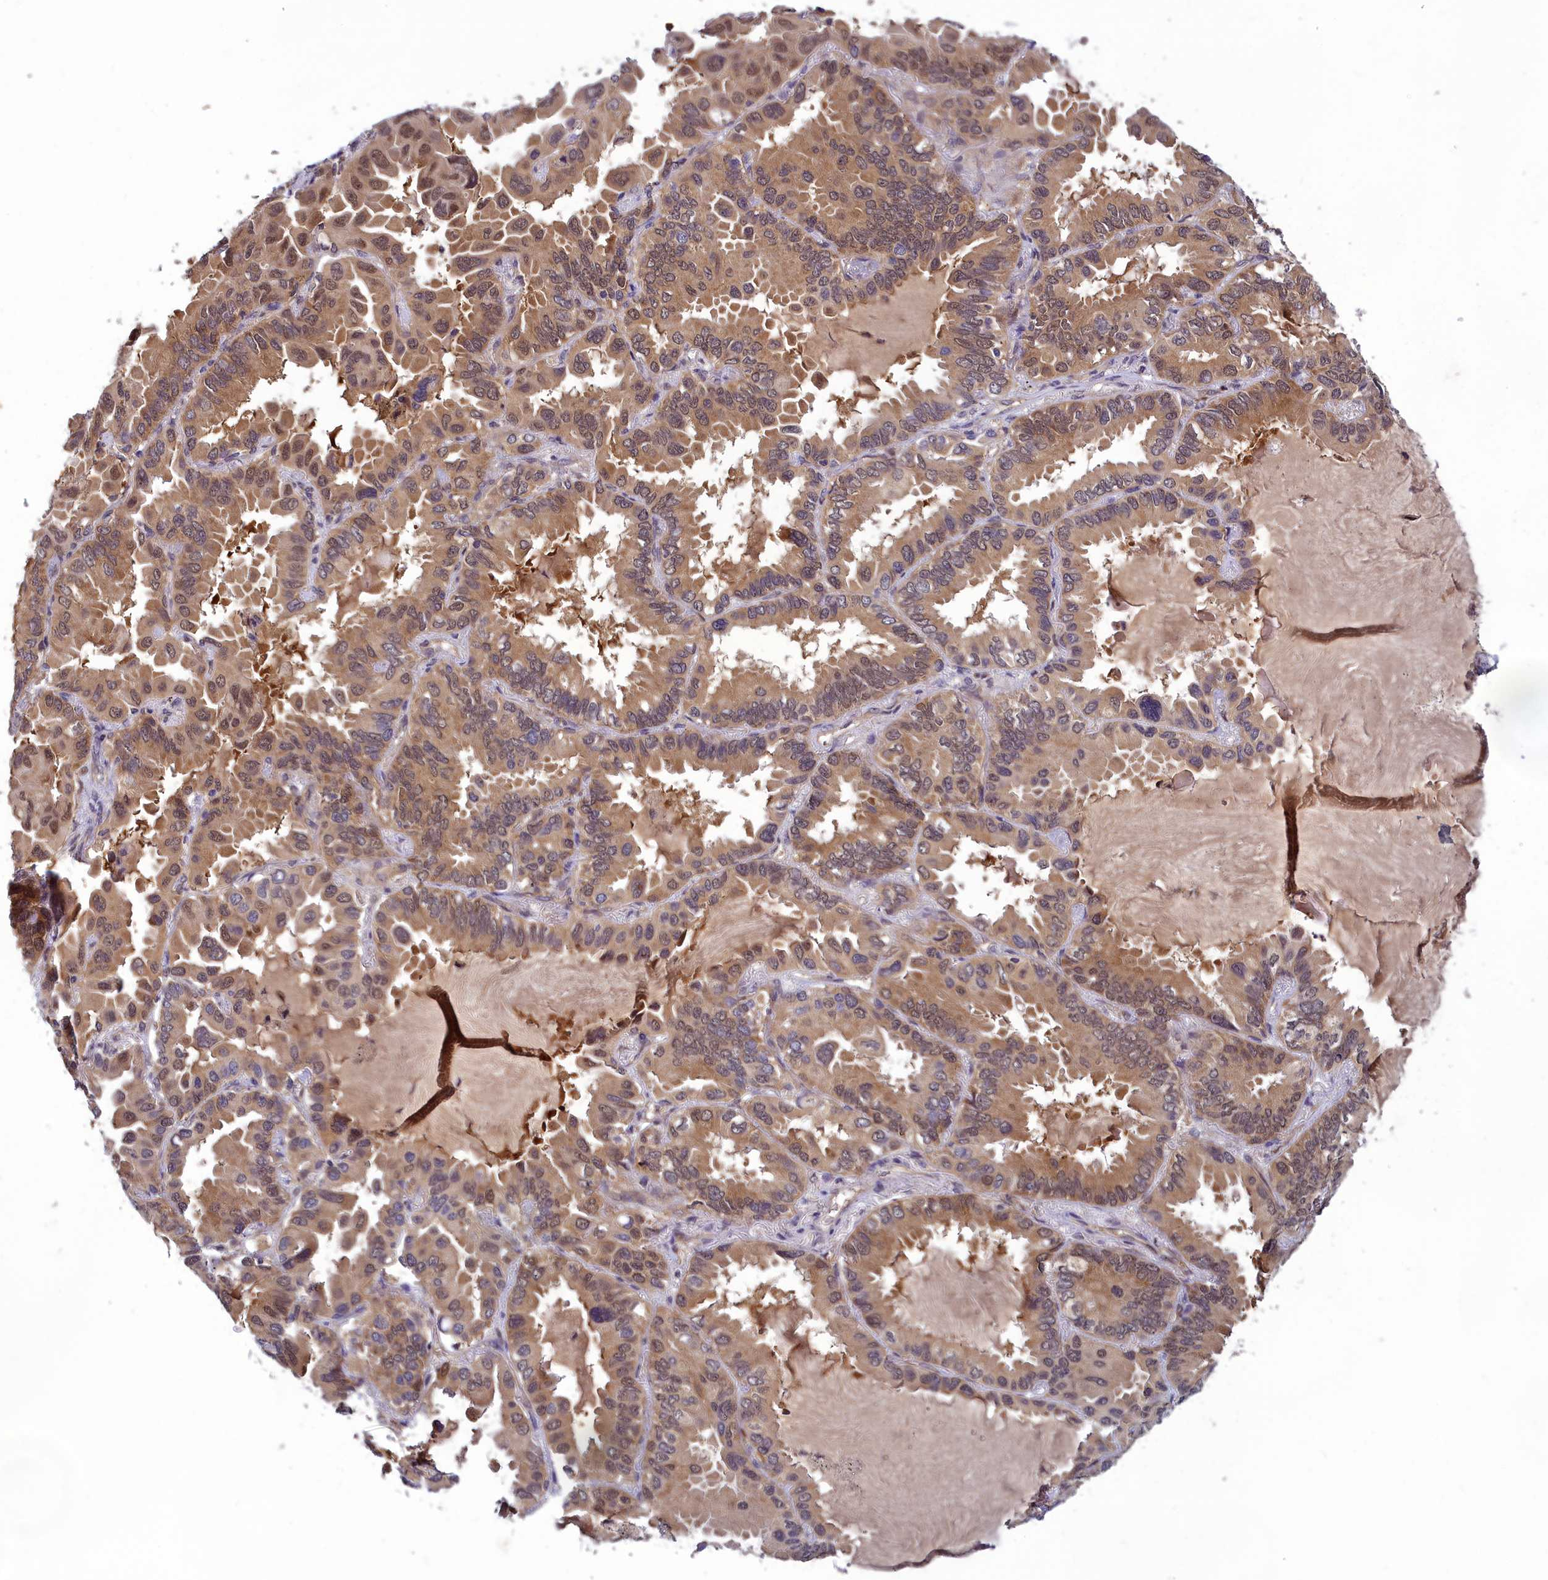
{"staining": {"intensity": "moderate", "quantity": ">75%", "location": "cytoplasmic/membranous,nuclear"}, "tissue": "lung cancer", "cell_type": "Tumor cells", "image_type": "cancer", "snomed": [{"axis": "morphology", "description": "Adenocarcinoma, NOS"}, {"axis": "topography", "description": "Lung"}], "caption": "Adenocarcinoma (lung) was stained to show a protein in brown. There is medium levels of moderate cytoplasmic/membranous and nuclear positivity in about >75% of tumor cells. (DAB = brown stain, brightfield microscopy at high magnification).", "gene": "CCDC15", "patient": {"sex": "male", "age": 64}}